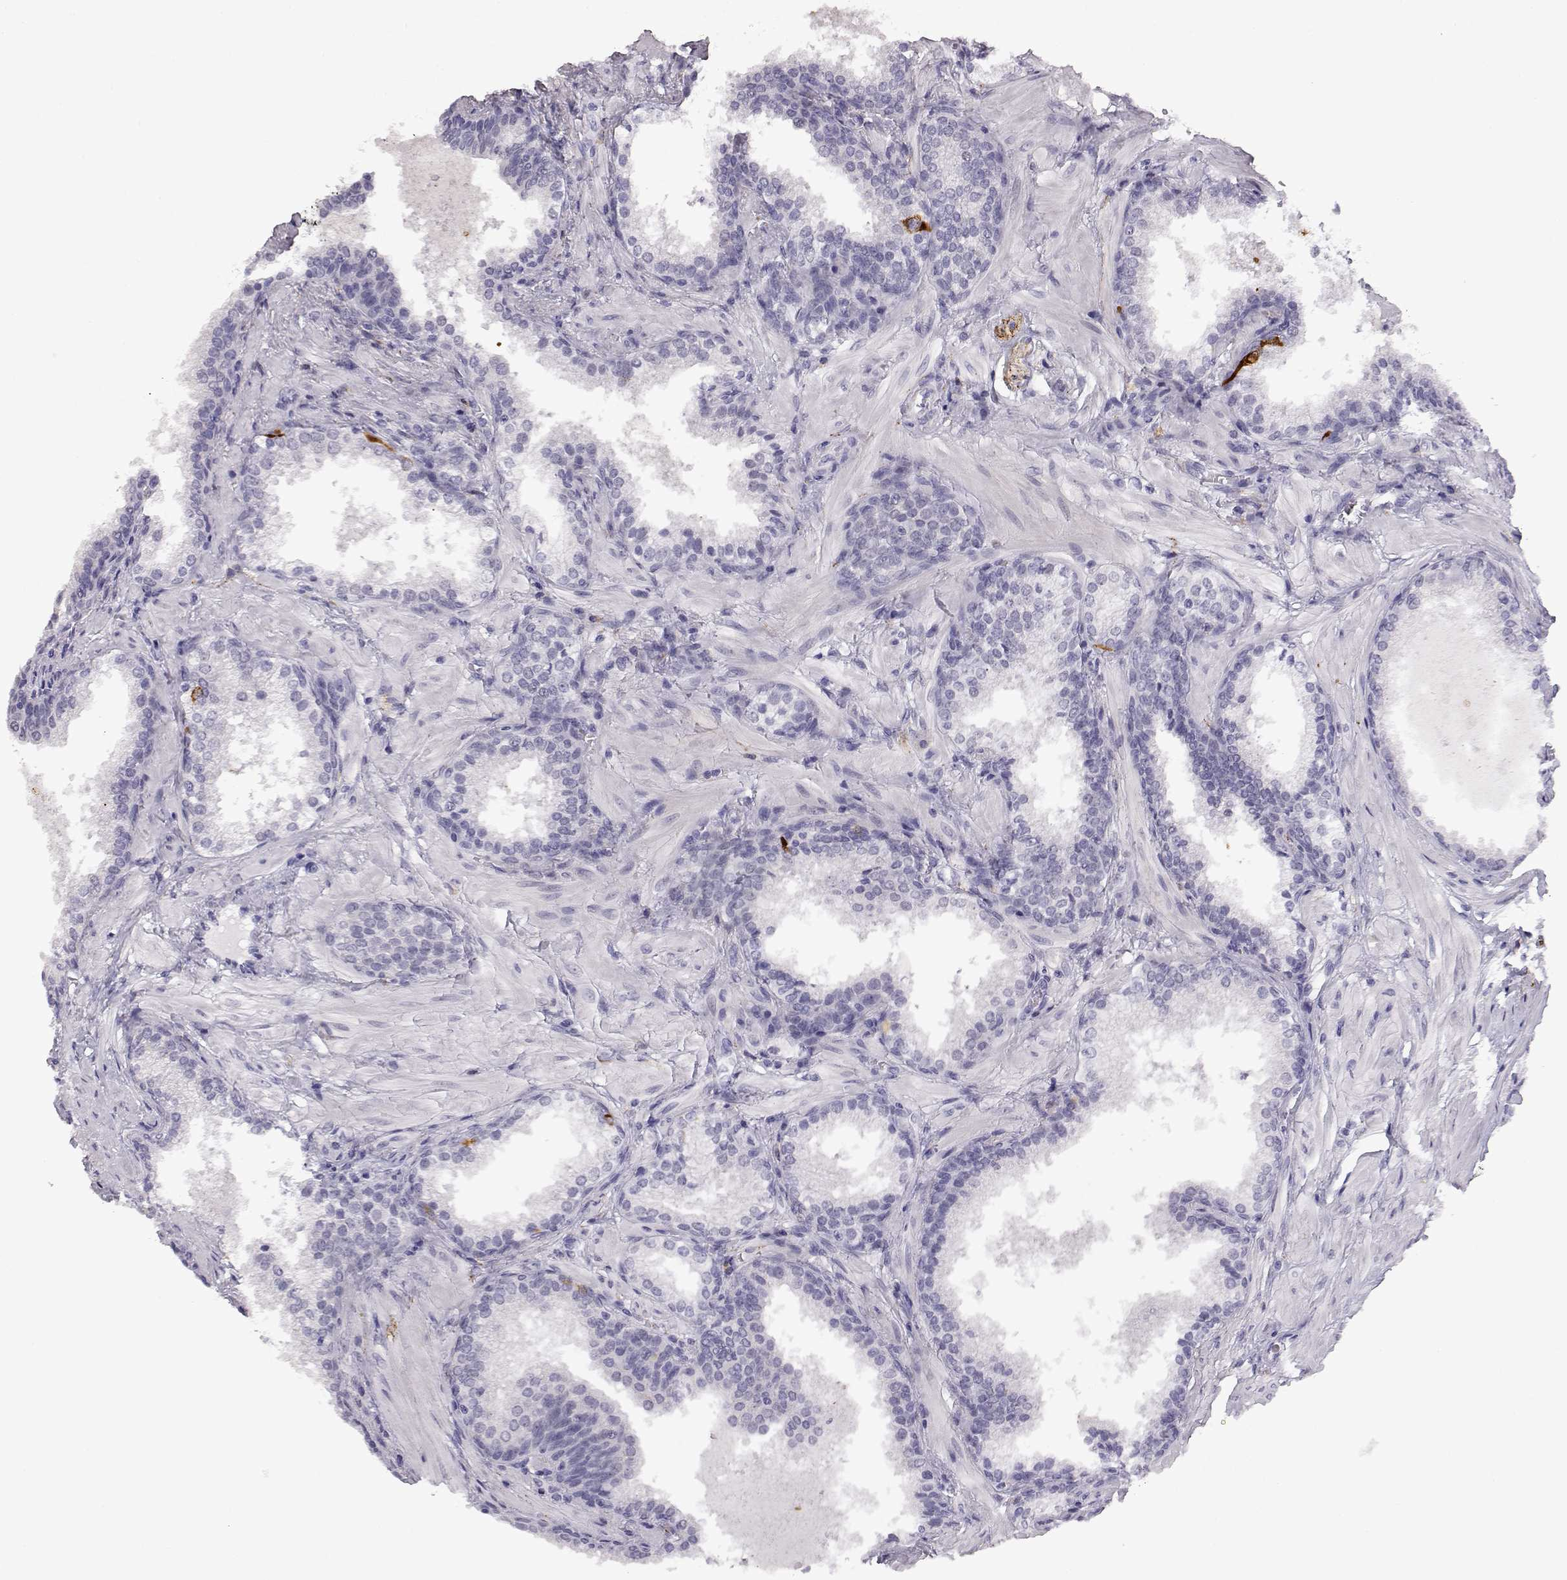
{"staining": {"intensity": "negative", "quantity": "none", "location": "none"}, "tissue": "prostate cancer", "cell_type": "Tumor cells", "image_type": "cancer", "snomed": [{"axis": "morphology", "description": "Adenocarcinoma, Low grade"}, {"axis": "topography", "description": "Prostate"}], "caption": "Prostate adenocarcinoma (low-grade) stained for a protein using IHC exhibits no expression tumor cells.", "gene": "VGF", "patient": {"sex": "male", "age": 56}}